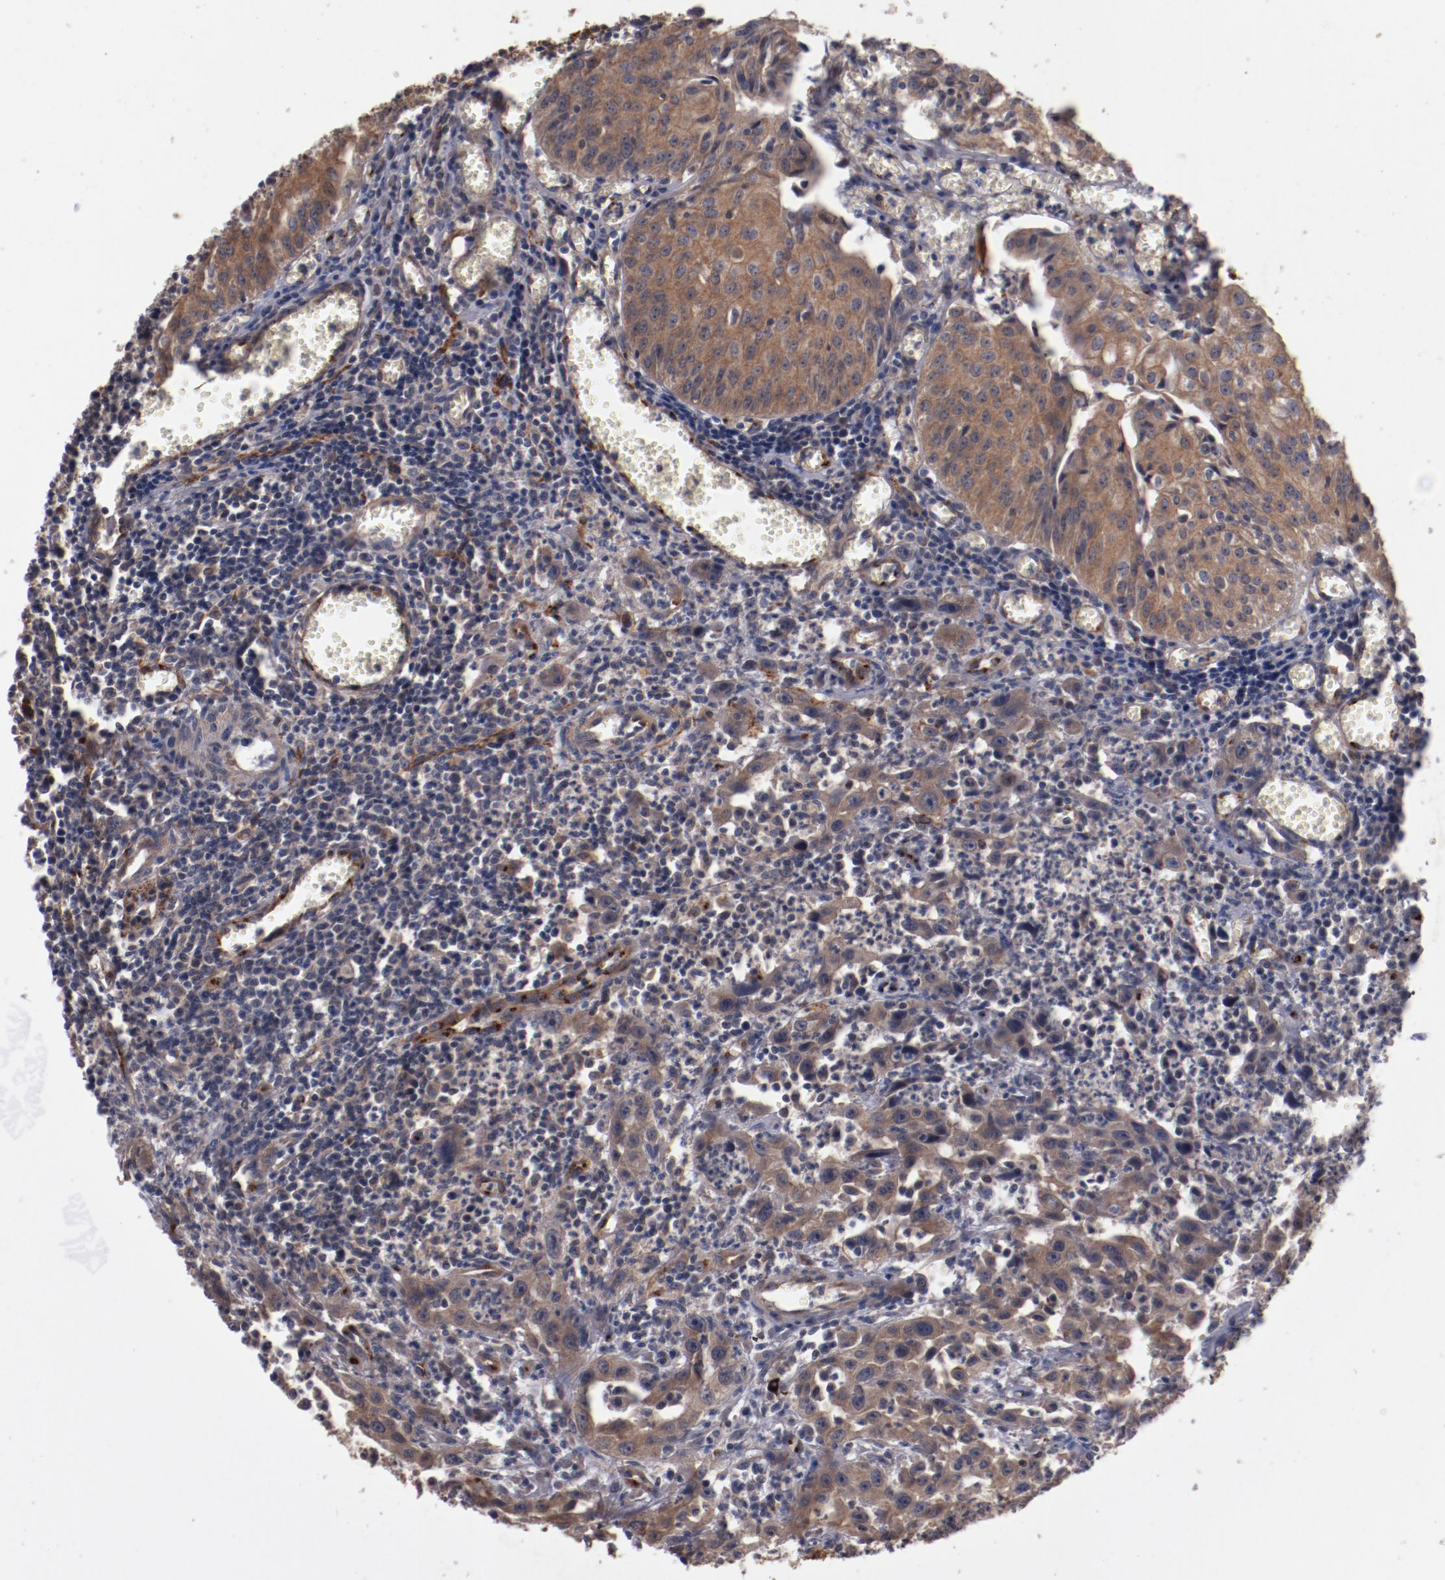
{"staining": {"intensity": "weak", "quantity": ">75%", "location": "cytoplasmic/membranous"}, "tissue": "urothelial cancer", "cell_type": "Tumor cells", "image_type": "cancer", "snomed": [{"axis": "morphology", "description": "Urothelial carcinoma, High grade"}, {"axis": "topography", "description": "Urinary bladder"}], "caption": "Immunohistochemistry (DAB (3,3'-diaminobenzidine)) staining of human urothelial carcinoma (high-grade) exhibits weak cytoplasmic/membranous protein positivity in approximately >75% of tumor cells.", "gene": "DIPK2B", "patient": {"sex": "male", "age": 66}}